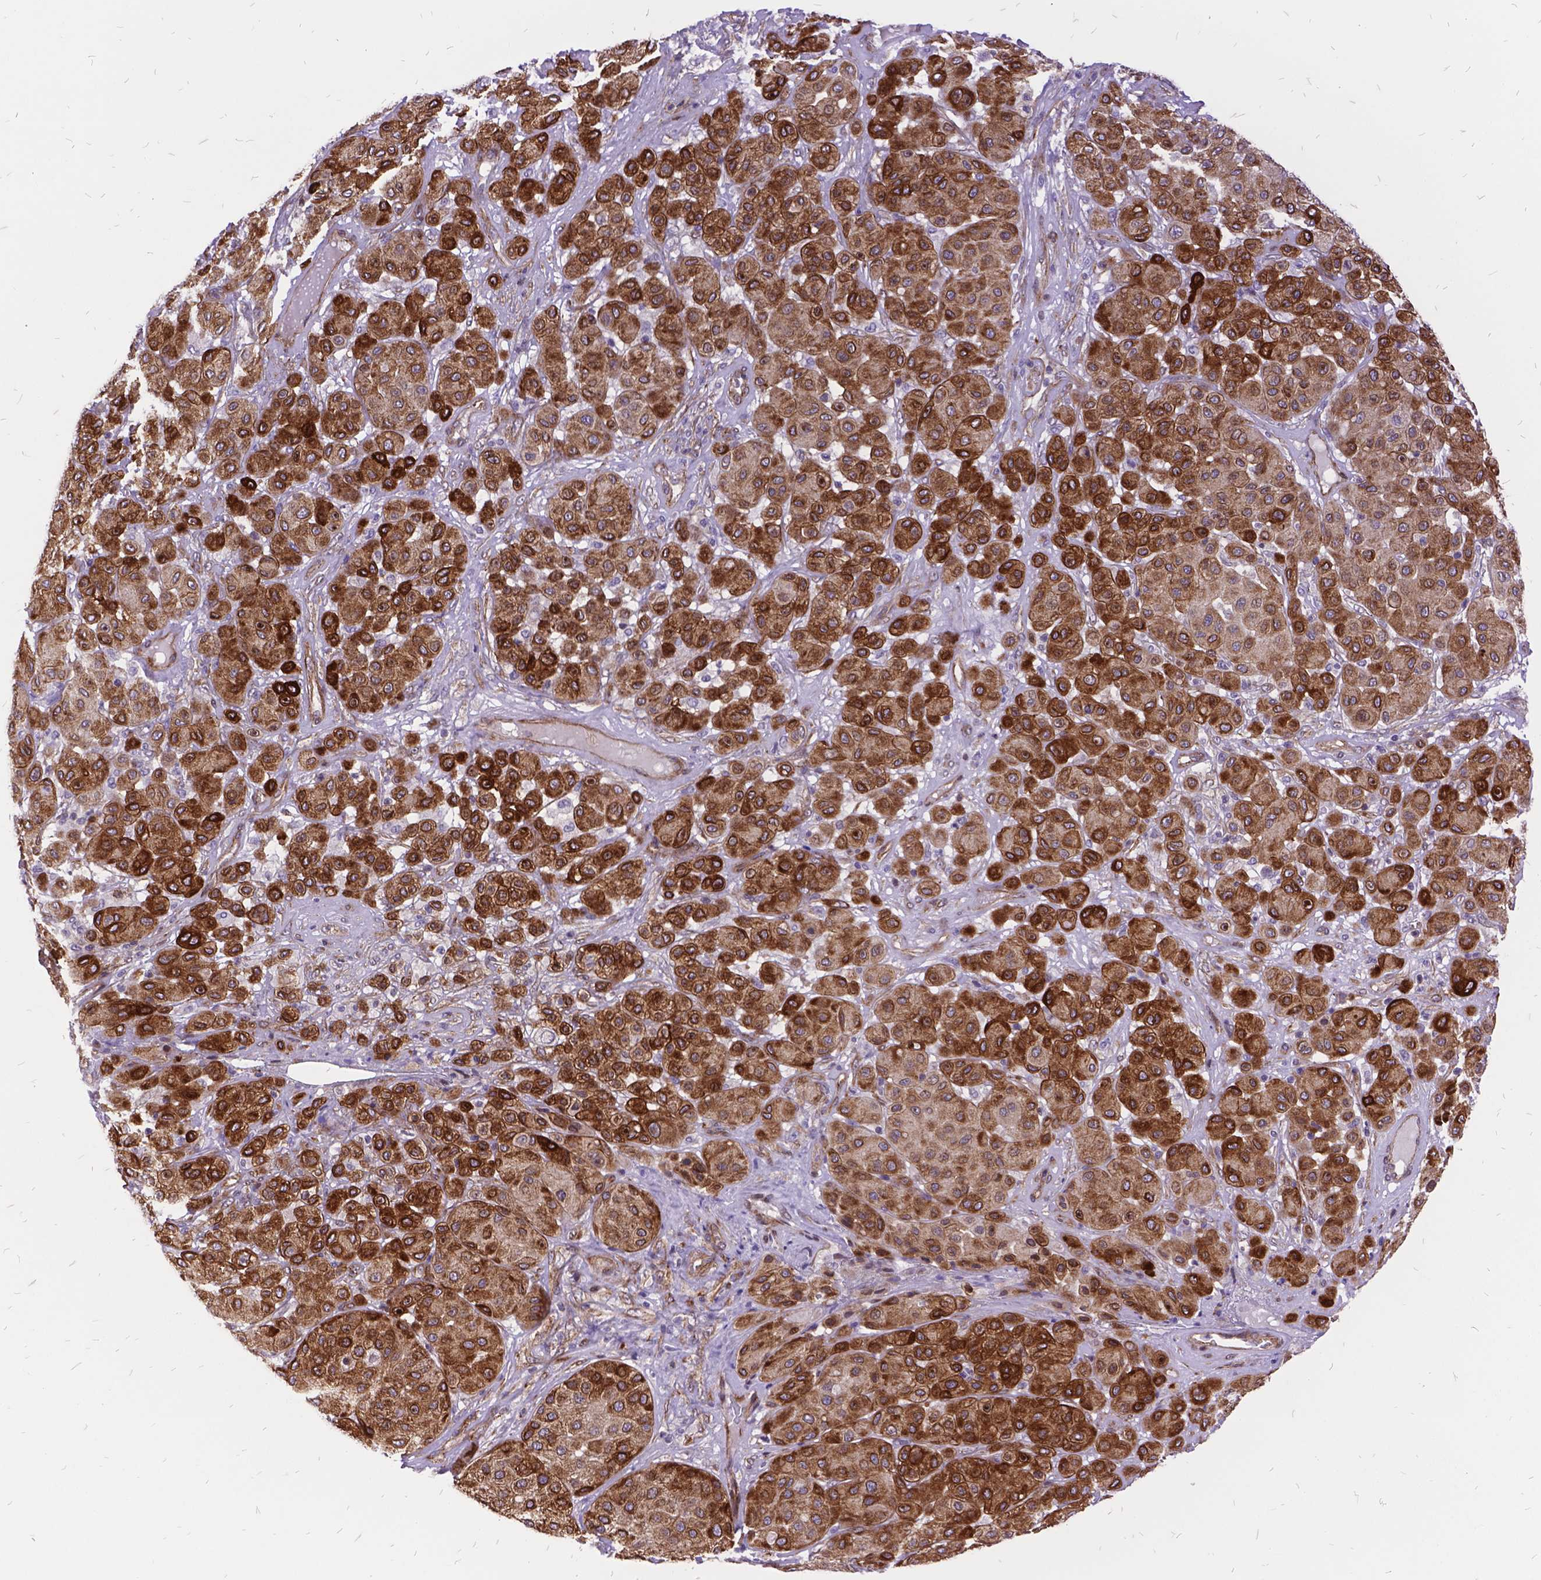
{"staining": {"intensity": "strong", "quantity": ">75%", "location": "cytoplasmic/membranous"}, "tissue": "melanoma", "cell_type": "Tumor cells", "image_type": "cancer", "snomed": [{"axis": "morphology", "description": "Malignant melanoma, Metastatic site"}, {"axis": "topography", "description": "Smooth muscle"}], "caption": "Immunohistochemical staining of human malignant melanoma (metastatic site) reveals high levels of strong cytoplasmic/membranous protein expression in about >75% of tumor cells.", "gene": "GRB7", "patient": {"sex": "male", "age": 41}}